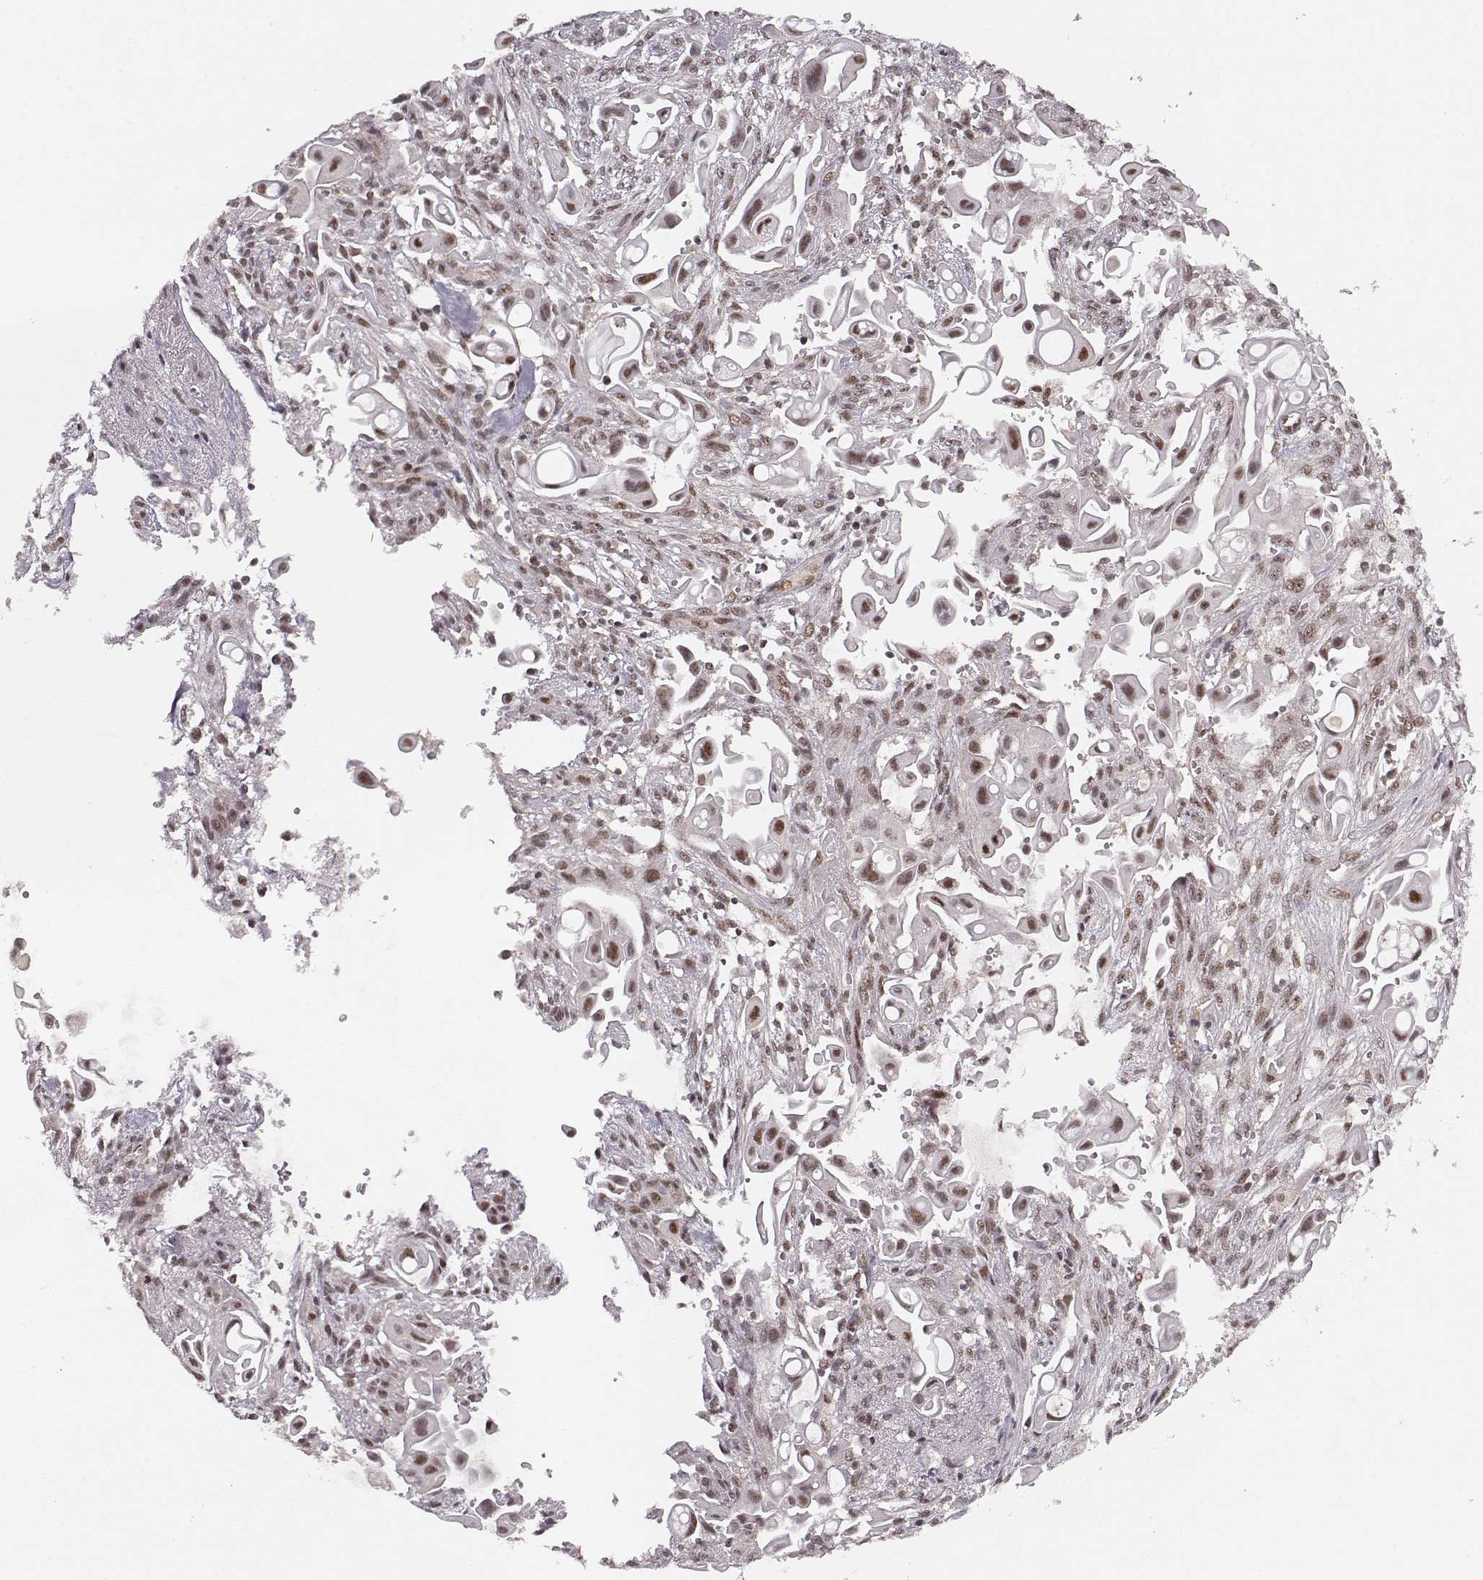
{"staining": {"intensity": "moderate", "quantity": "25%-75%", "location": "nuclear"}, "tissue": "pancreatic cancer", "cell_type": "Tumor cells", "image_type": "cancer", "snomed": [{"axis": "morphology", "description": "Adenocarcinoma, NOS"}, {"axis": "topography", "description": "Pancreas"}], "caption": "DAB immunohistochemical staining of human pancreatic cancer (adenocarcinoma) shows moderate nuclear protein expression in about 25%-75% of tumor cells.", "gene": "CSNK2A1", "patient": {"sex": "male", "age": 50}}